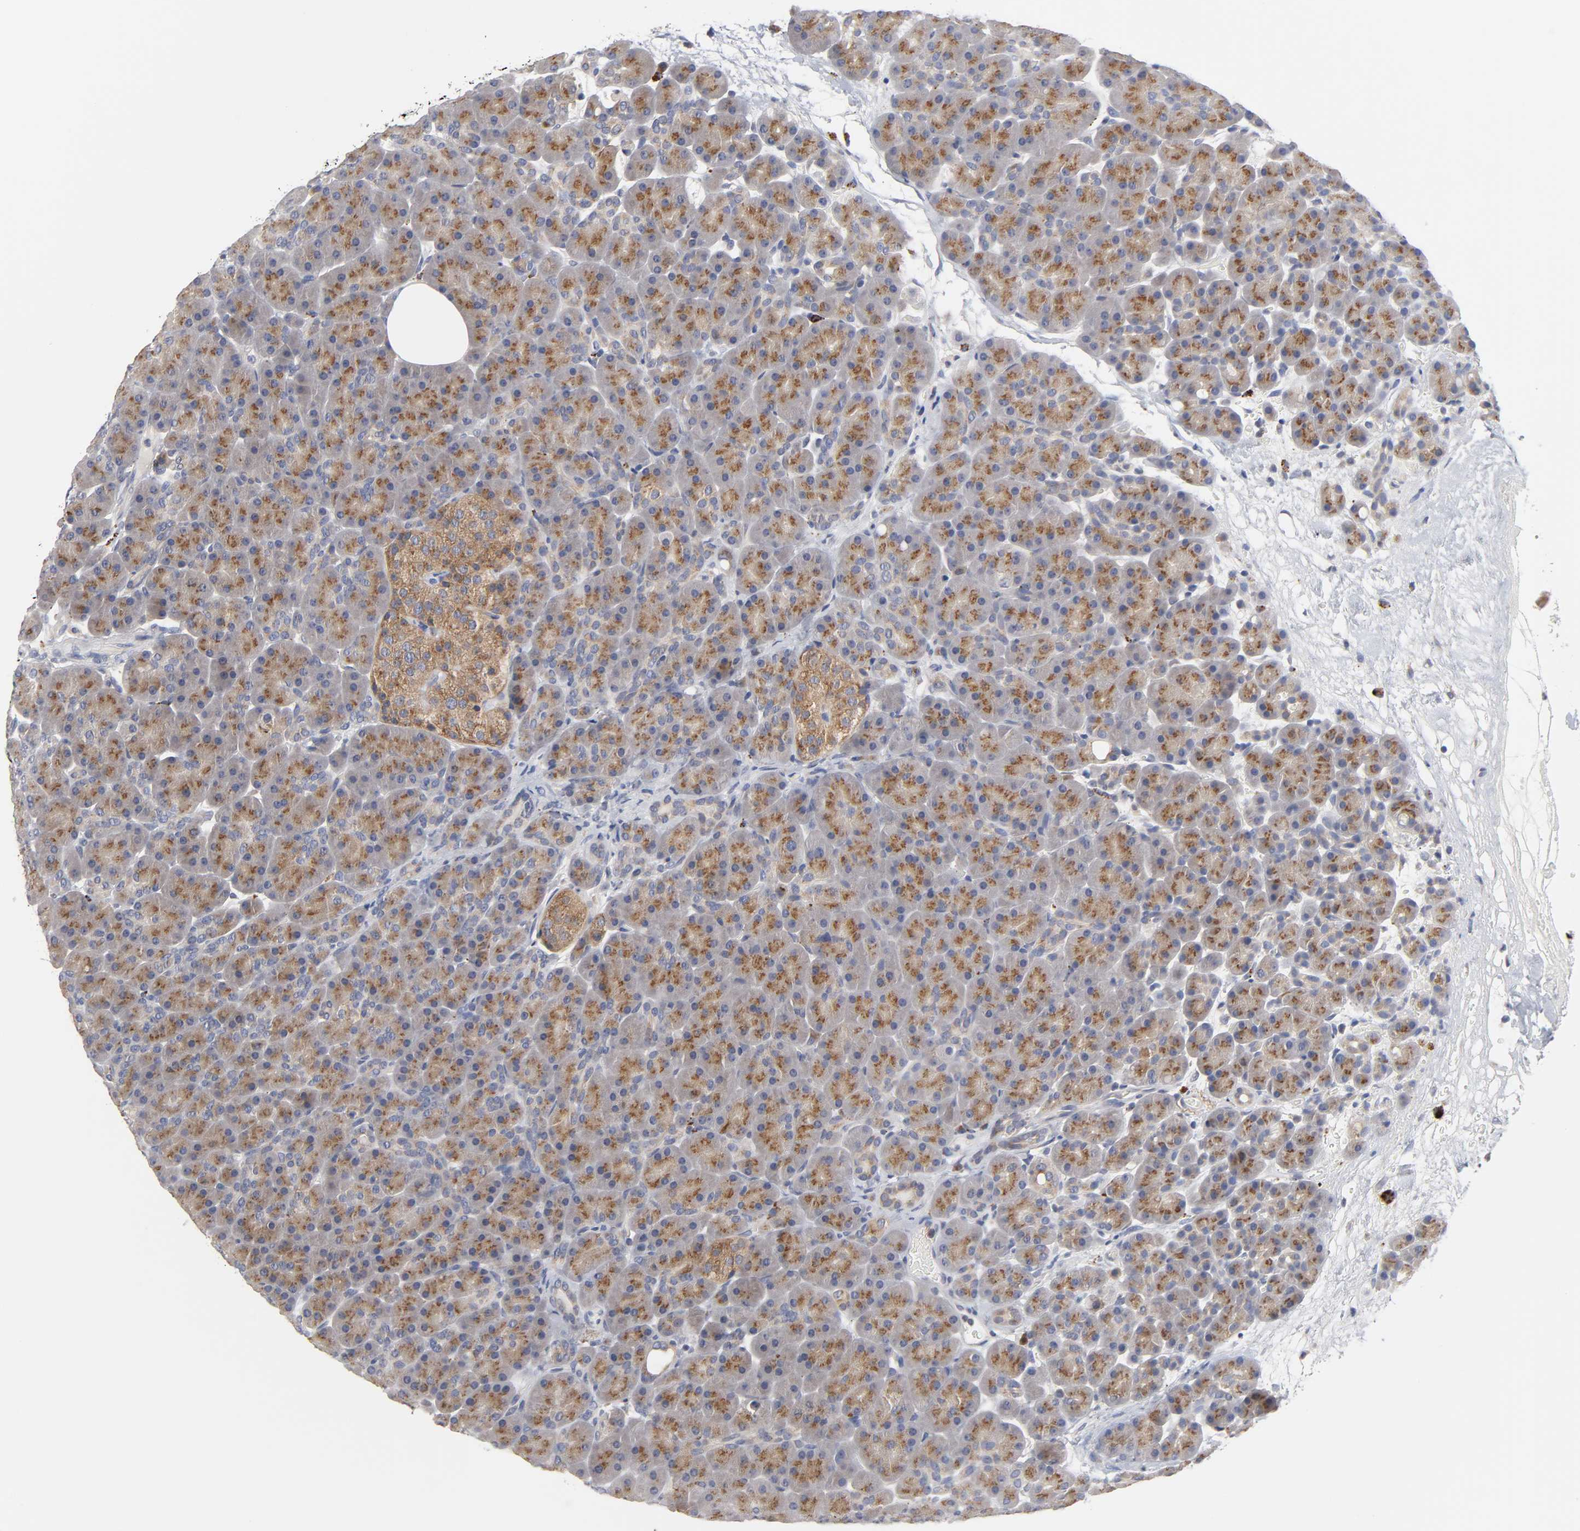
{"staining": {"intensity": "moderate", "quantity": ">75%", "location": "cytoplasmic/membranous"}, "tissue": "pancreas", "cell_type": "Exocrine glandular cells", "image_type": "normal", "snomed": [{"axis": "morphology", "description": "Normal tissue, NOS"}, {"axis": "topography", "description": "Pancreas"}], "caption": "IHC of unremarkable pancreas shows medium levels of moderate cytoplasmic/membranous staining in approximately >75% of exocrine glandular cells.", "gene": "C17orf75", "patient": {"sex": "male", "age": 66}}